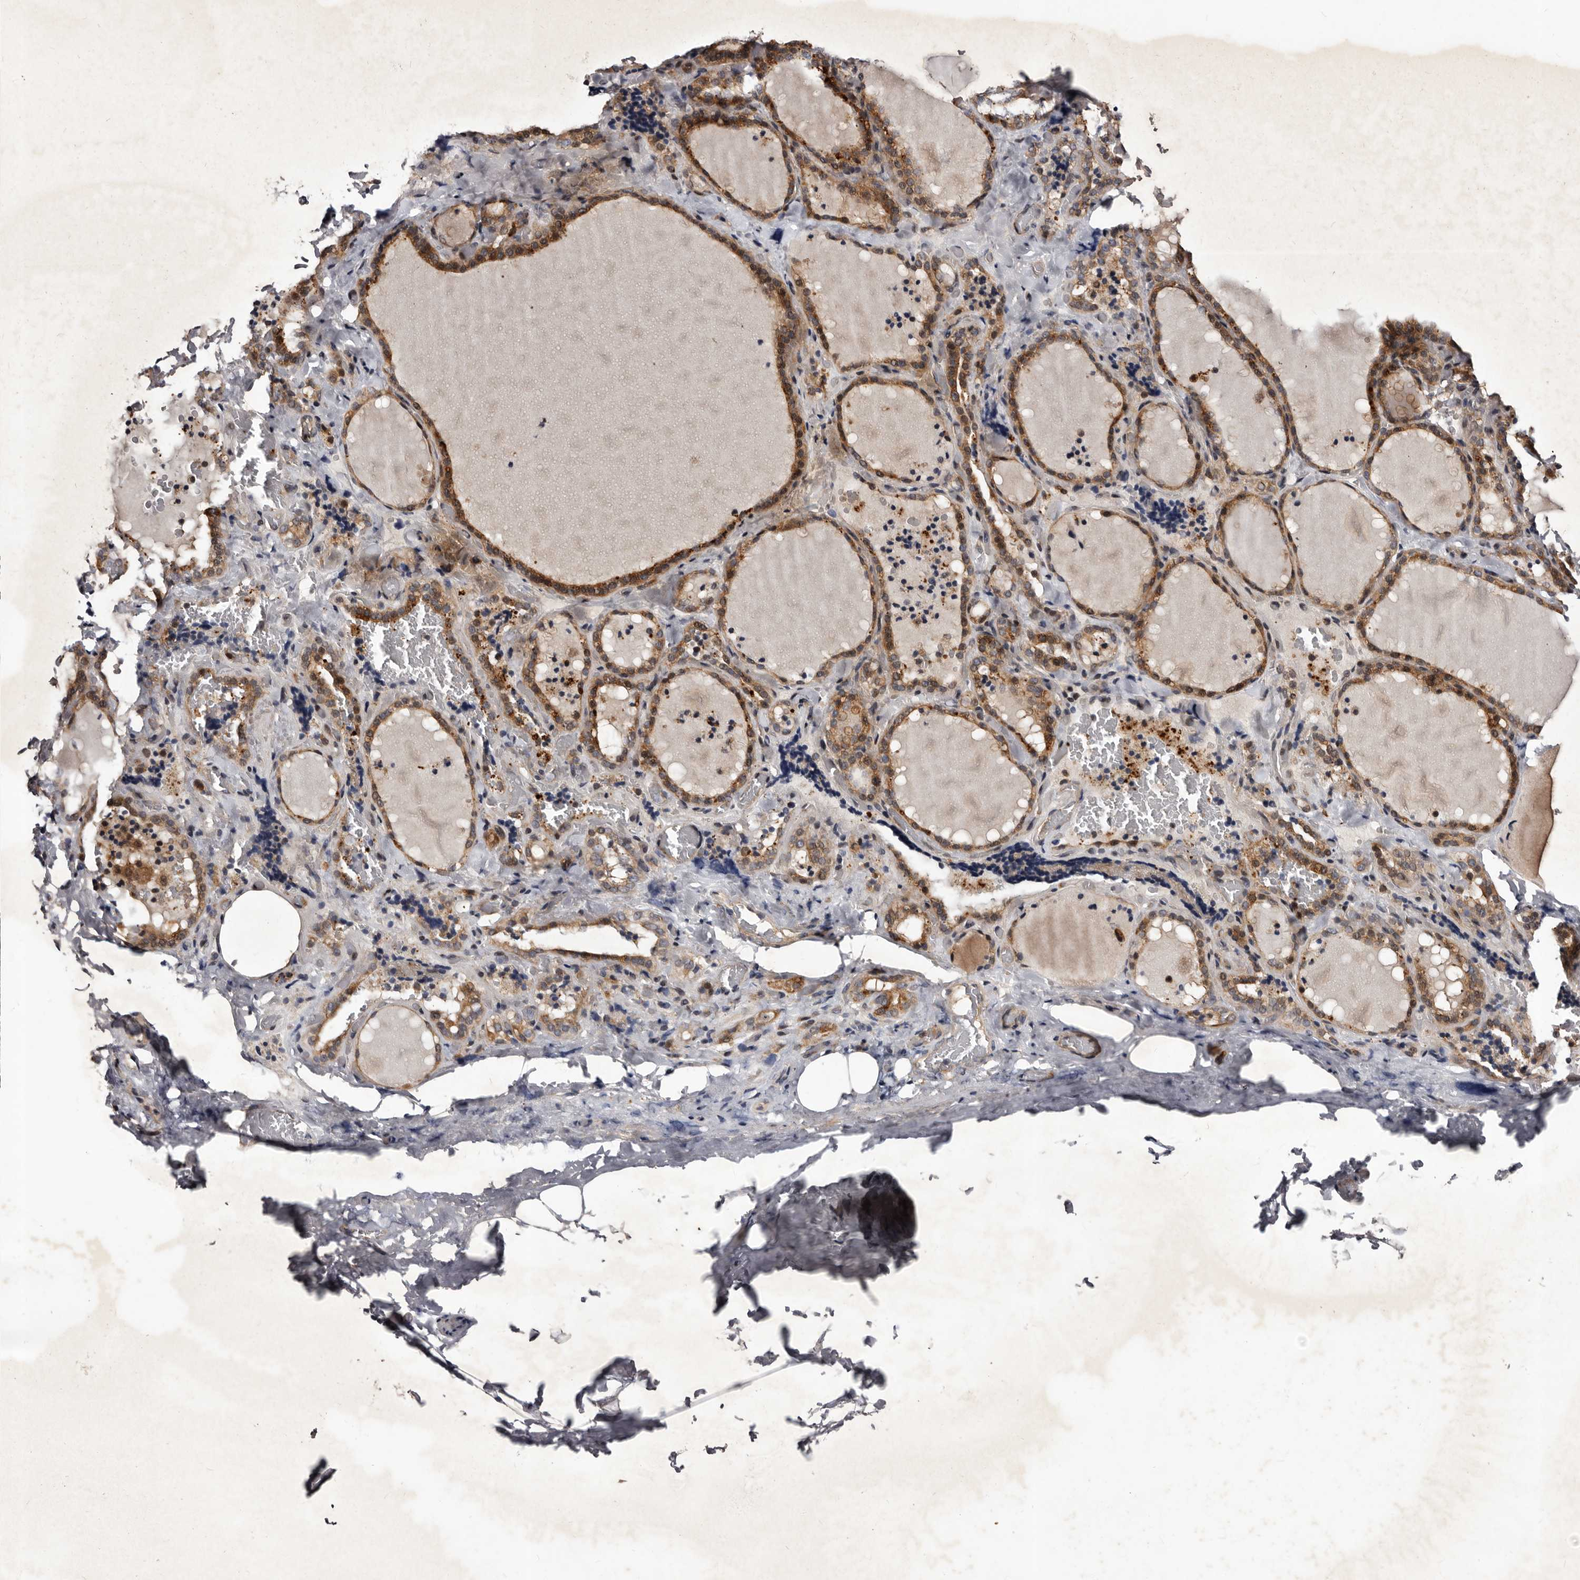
{"staining": {"intensity": "moderate", "quantity": ">75%", "location": "cytoplasmic/membranous"}, "tissue": "thyroid gland", "cell_type": "Glandular cells", "image_type": "normal", "snomed": [{"axis": "morphology", "description": "Normal tissue, NOS"}, {"axis": "topography", "description": "Thyroid gland"}], "caption": "A photomicrograph of thyroid gland stained for a protein shows moderate cytoplasmic/membranous brown staining in glandular cells.", "gene": "MKRN3", "patient": {"sex": "female", "age": 22}}